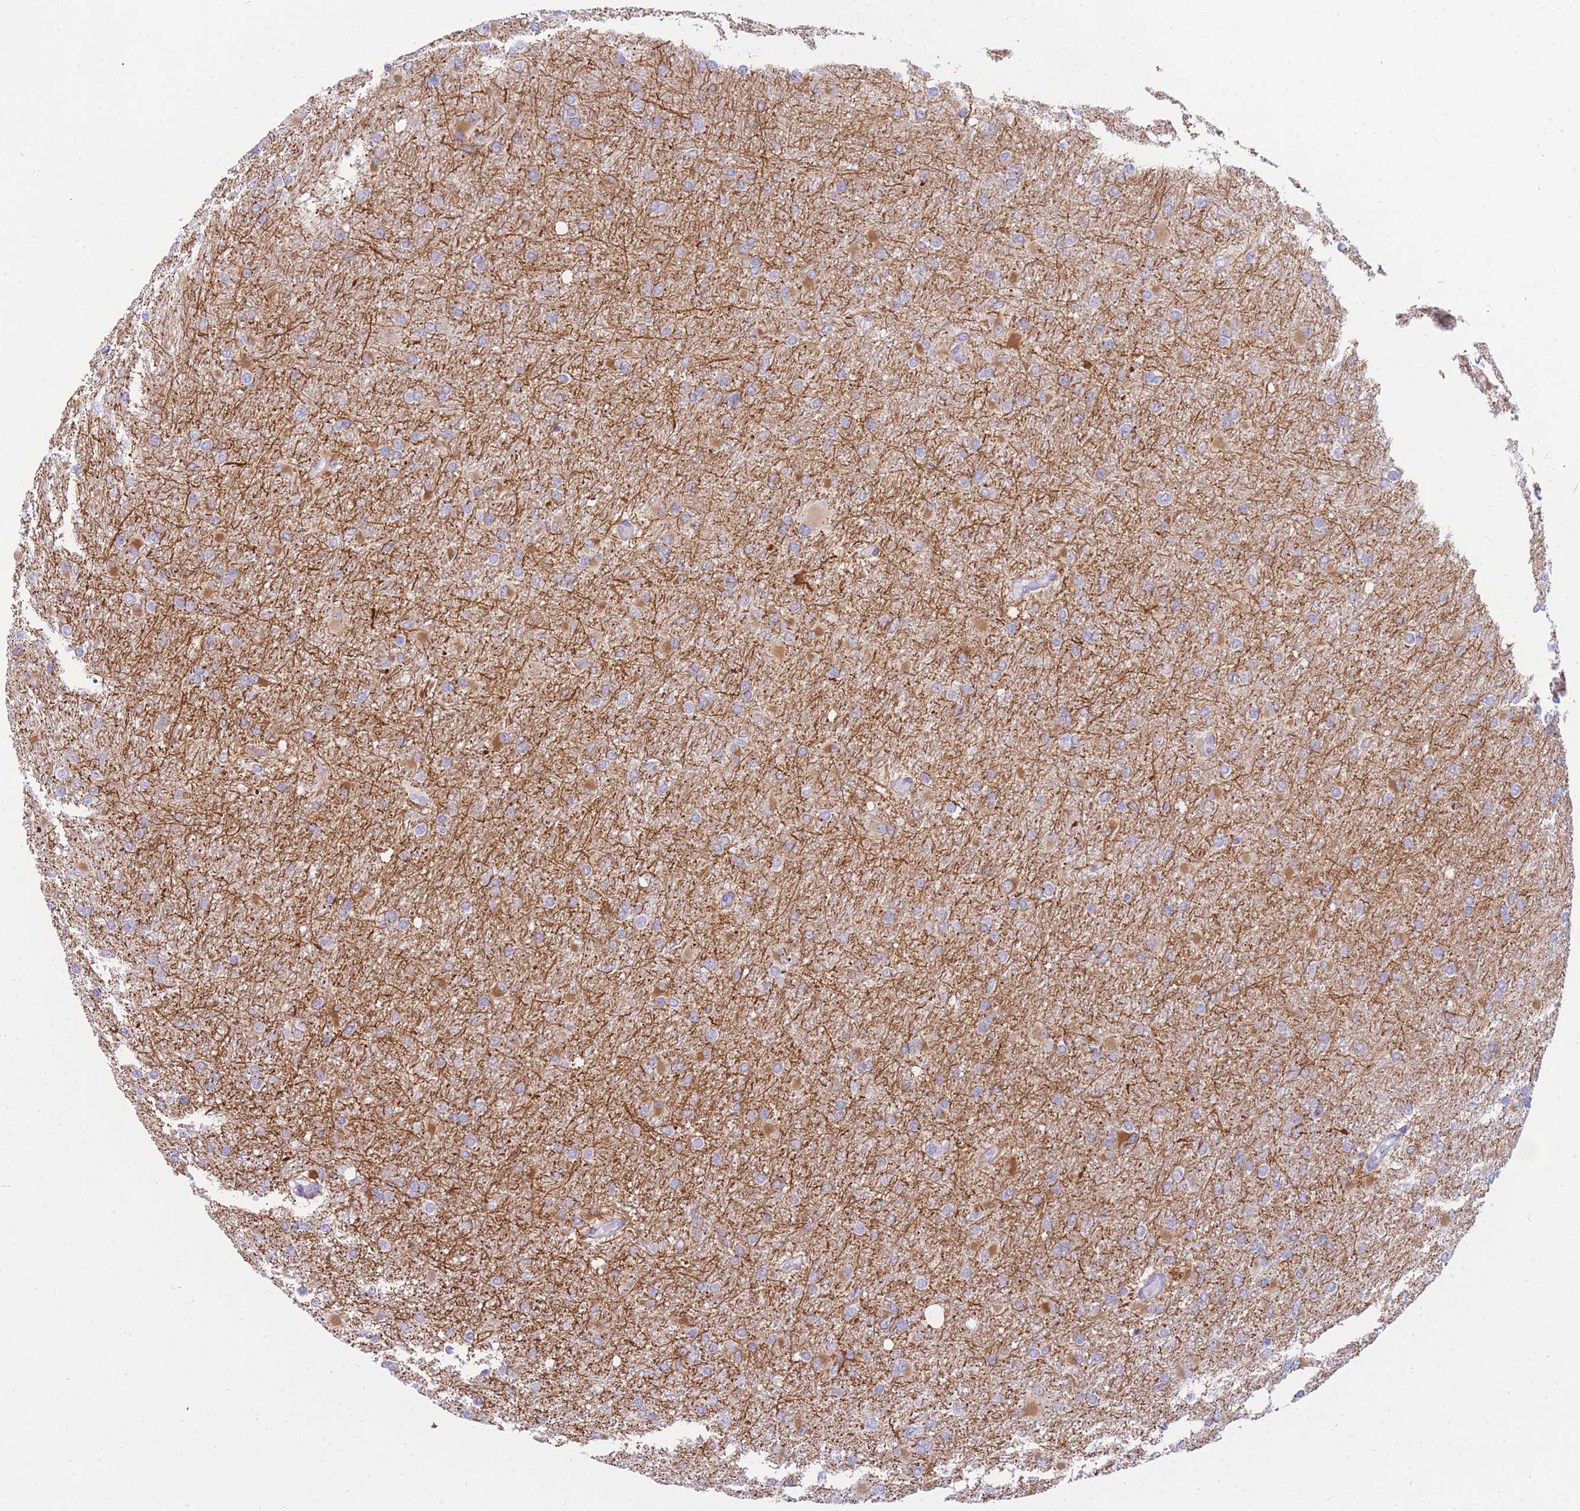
{"staining": {"intensity": "moderate", "quantity": "25%-75%", "location": "cytoplasmic/membranous"}, "tissue": "glioma", "cell_type": "Tumor cells", "image_type": "cancer", "snomed": [{"axis": "morphology", "description": "Glioma, malignant, High grade"}, {"axis": "topography", "description": "Cerebral cortex"}], "caption": "A photomicrograph of glioma stained for a protein reveals moderate cytoplasmic/membranous brown staining in tumor cells.", "gene": "NKX1-2", "patient": {"sex": "female", "age": 36}}